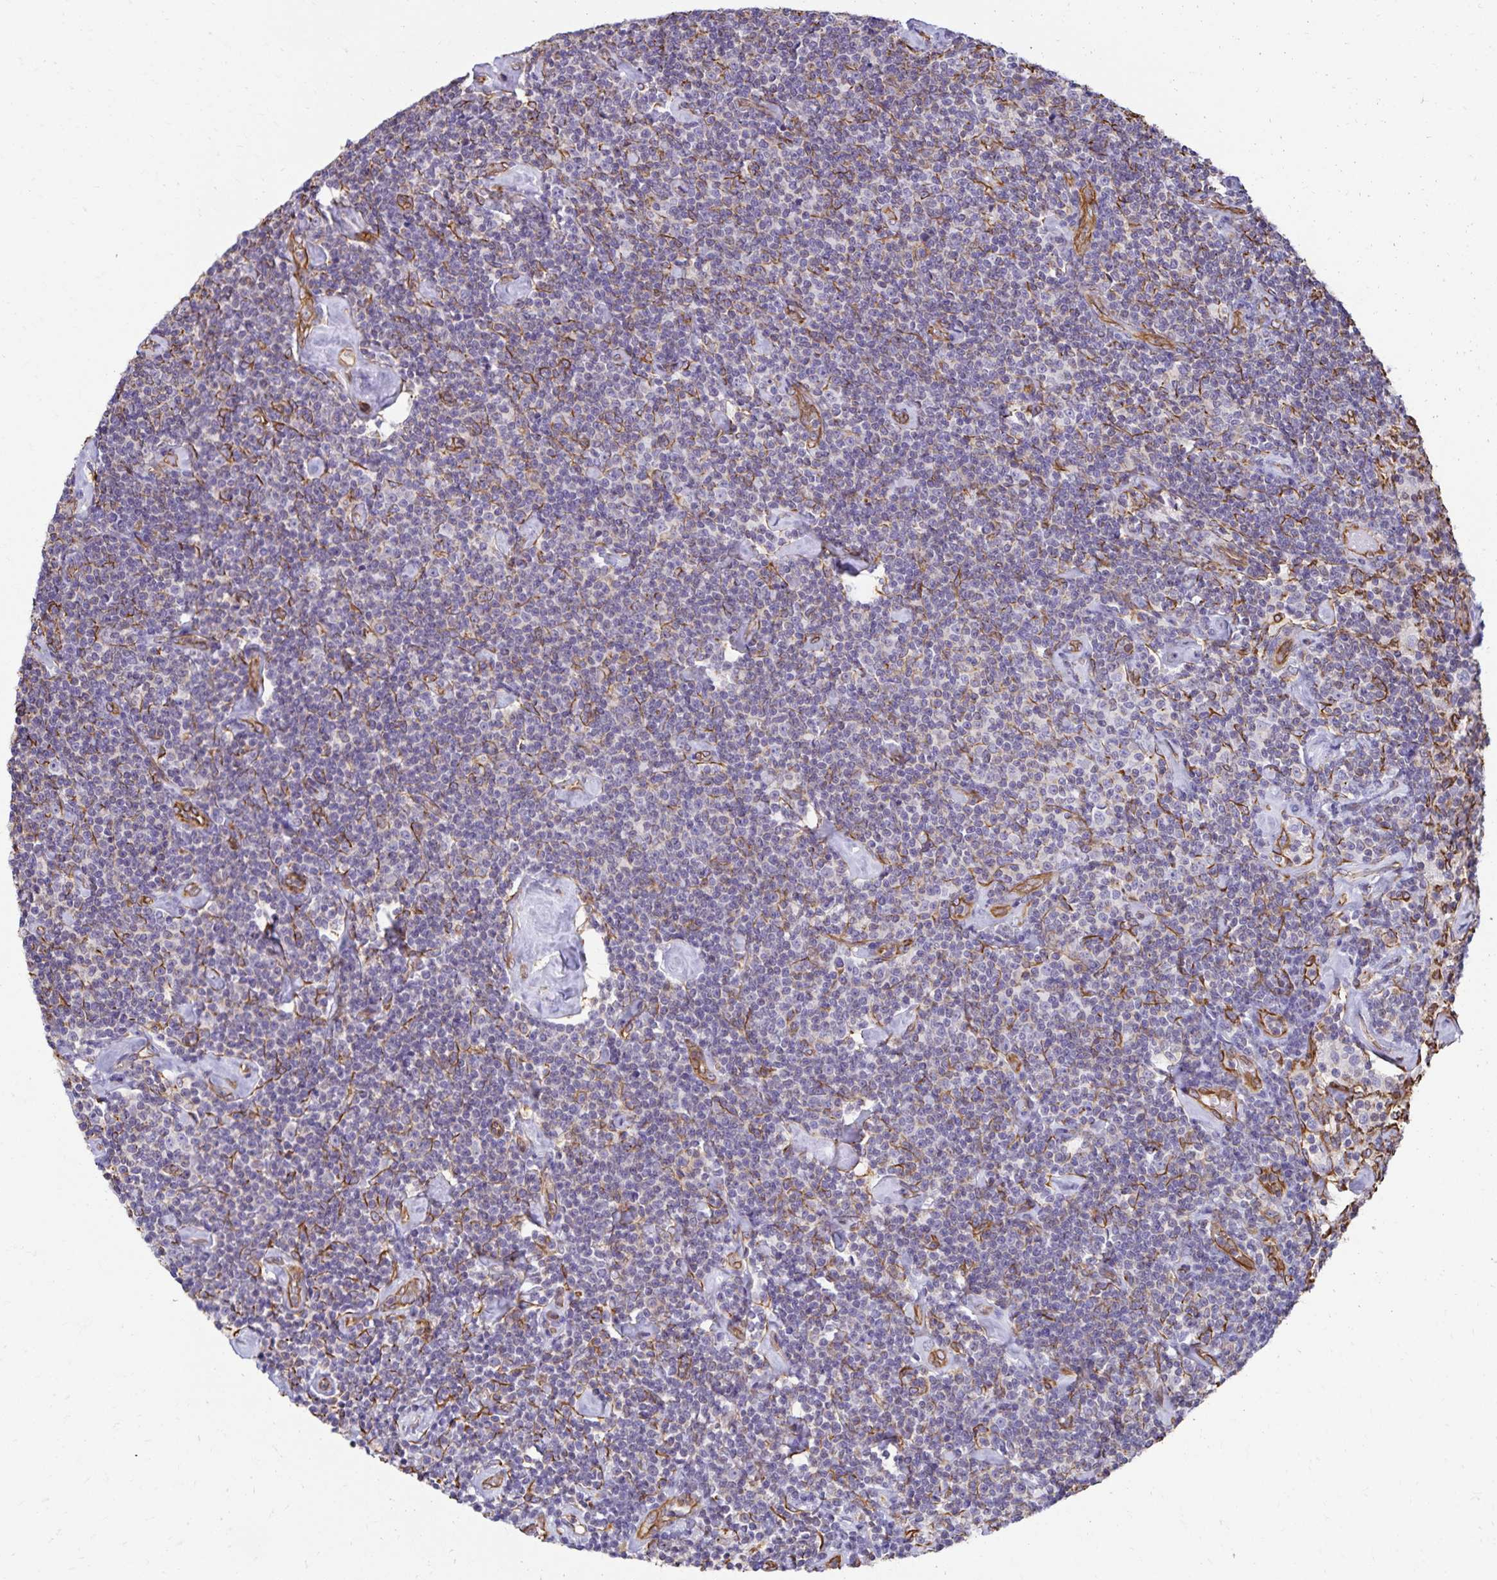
{"staining": {"intensity": "negative", "quantity": "none", "location": "none"}, "tissue": "lymphoma", "cell_type": "Tumor cells", "image_type": "cancer", "snomed": [{"axis": "morphology", "description": "Malignant lymphoma, non-Hodgkin's type, Low grade"}, {"axis": "topography", "description": "Lymph node"}], "caption": "Low-grade malignant lymphoma, non-Hodgkin's type was stained to show a protein in brown. There is no significant staining in tumor cells.", "gene": "TRPV6", "patient": {"sex": "male", "age": 81}}